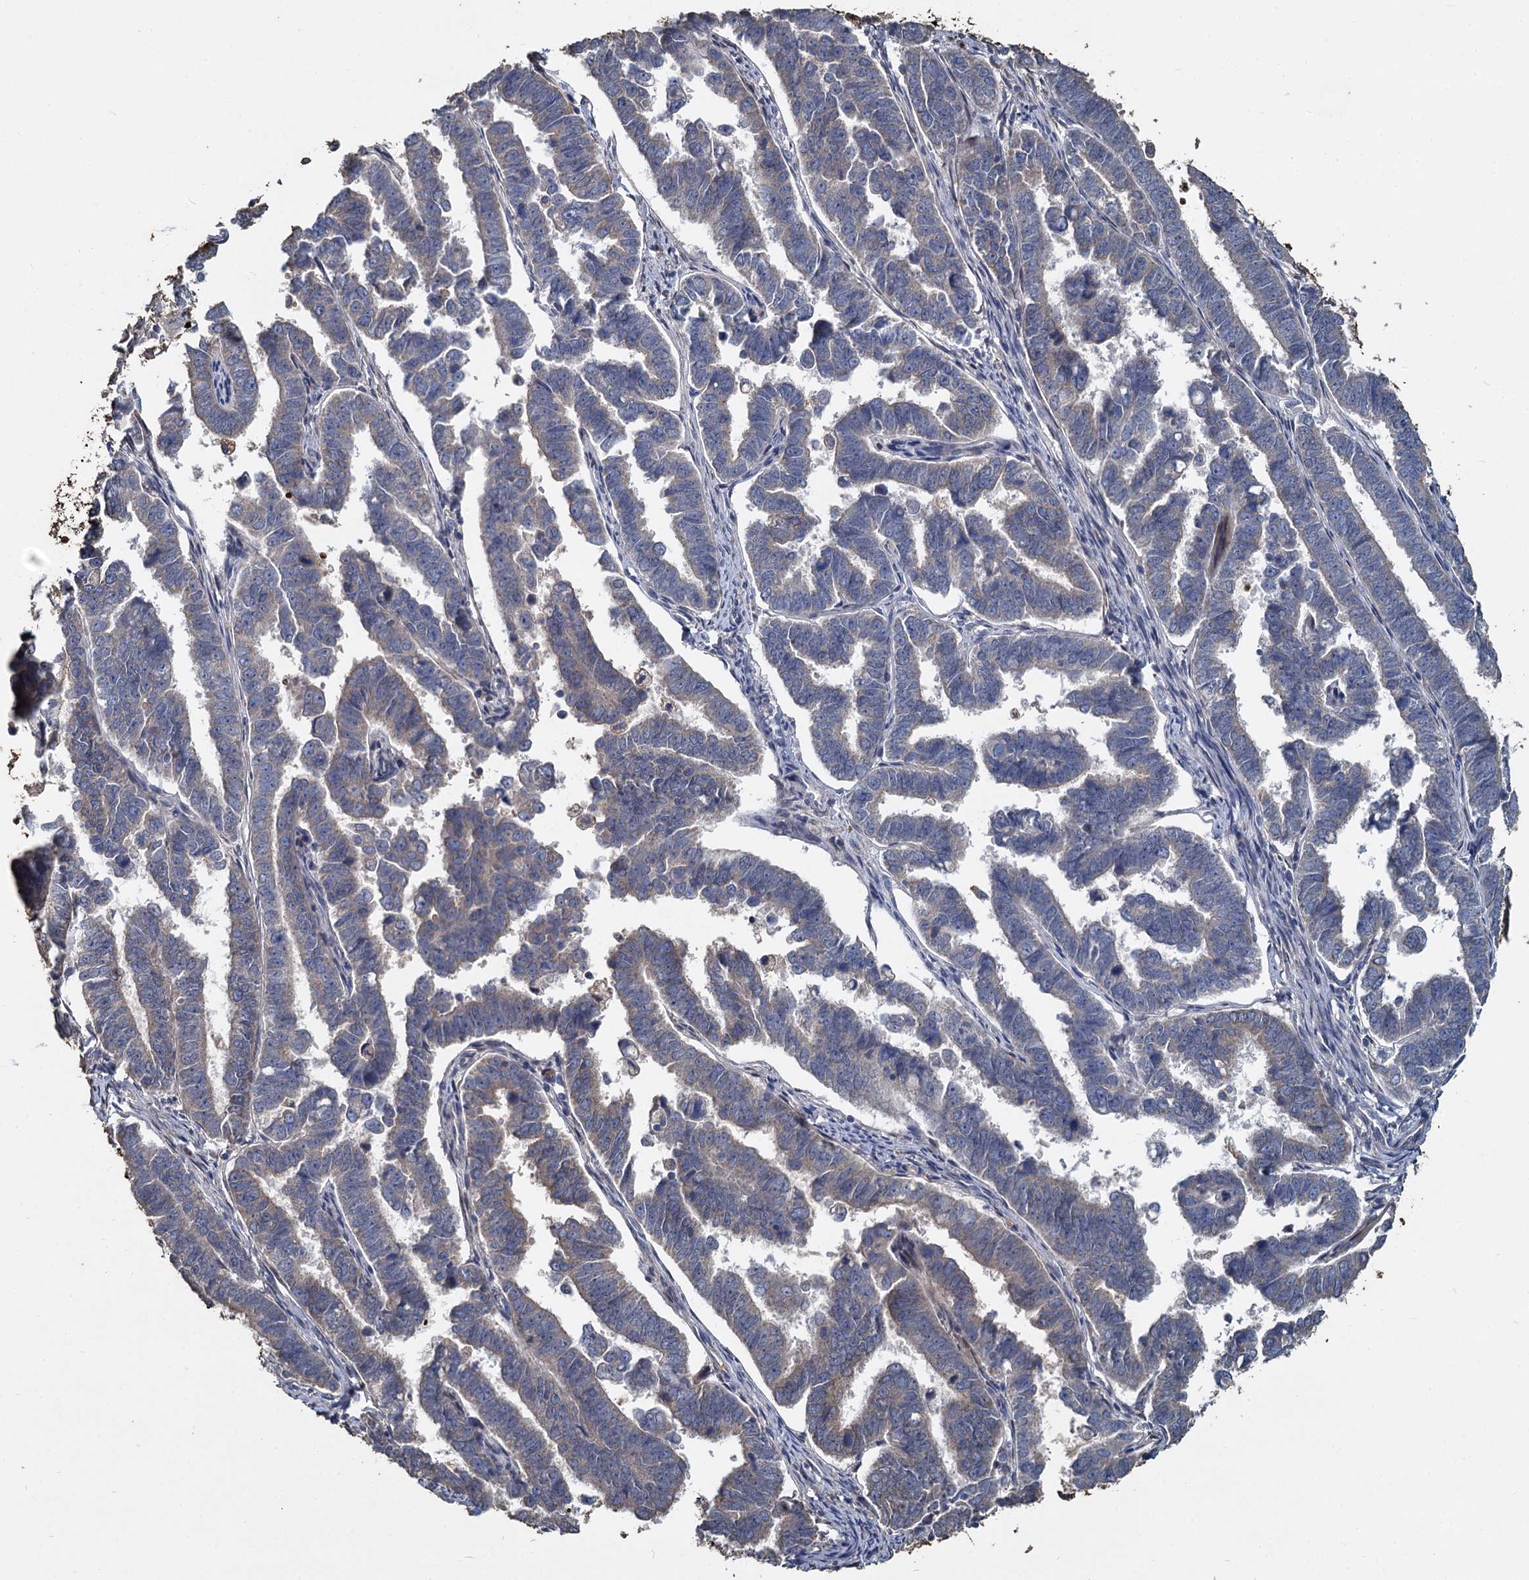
{"staining": {"intensity": "weak", "quantity": "25%-75%", "location": "cytoplasmic/membranous"}, "tissue": "endometrial cancer", "cell_type": "Tumor cells", "image_type": "cancer", "snomed": [{"axis": "morphology", "description": "Adenocarcinoma, NOS"}, {"axis": "topography", "description": "Endometrium"}], "caption": "Human adenocarcinoma (endometrial) stained with a protein marker exhibits weak staining in tumor cells.", "gene": "TCTN2", "patient": {"sex": "female", "age": 75}}